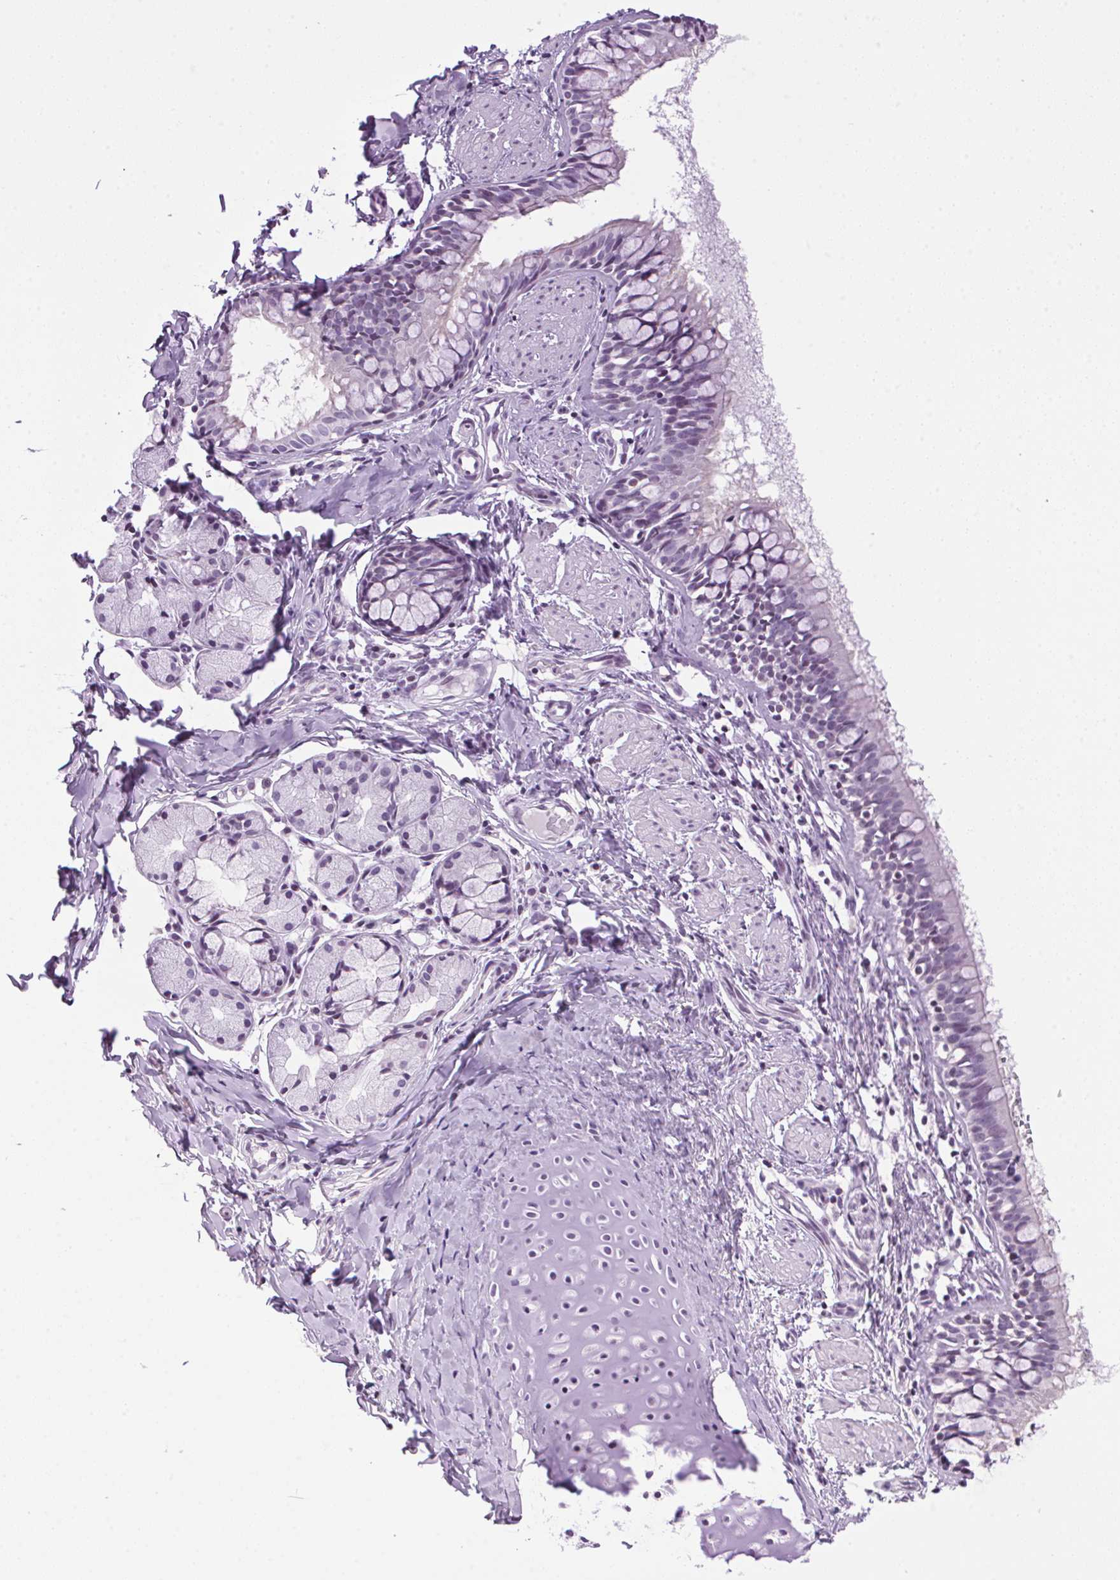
{"staining": {"intensity": "negative", "quantity": "none", "location": "none"}, "tissue": "bronchus", "cell_type": "Respiratory epithelial cells", "image_type": "normal", "snomed": [{"axis": "morphology", "description": "Normal tissue, NOS"}, {"axis": "topography", "description": "Bronchus"}], "caption": "Immunohistochemistry (IHC) of unremarkable human bronchus exhibits no positivity in respiratory epithelial cells.", "gene": "TMEM88B", "patient": {"sex": "male", "age": 1}}